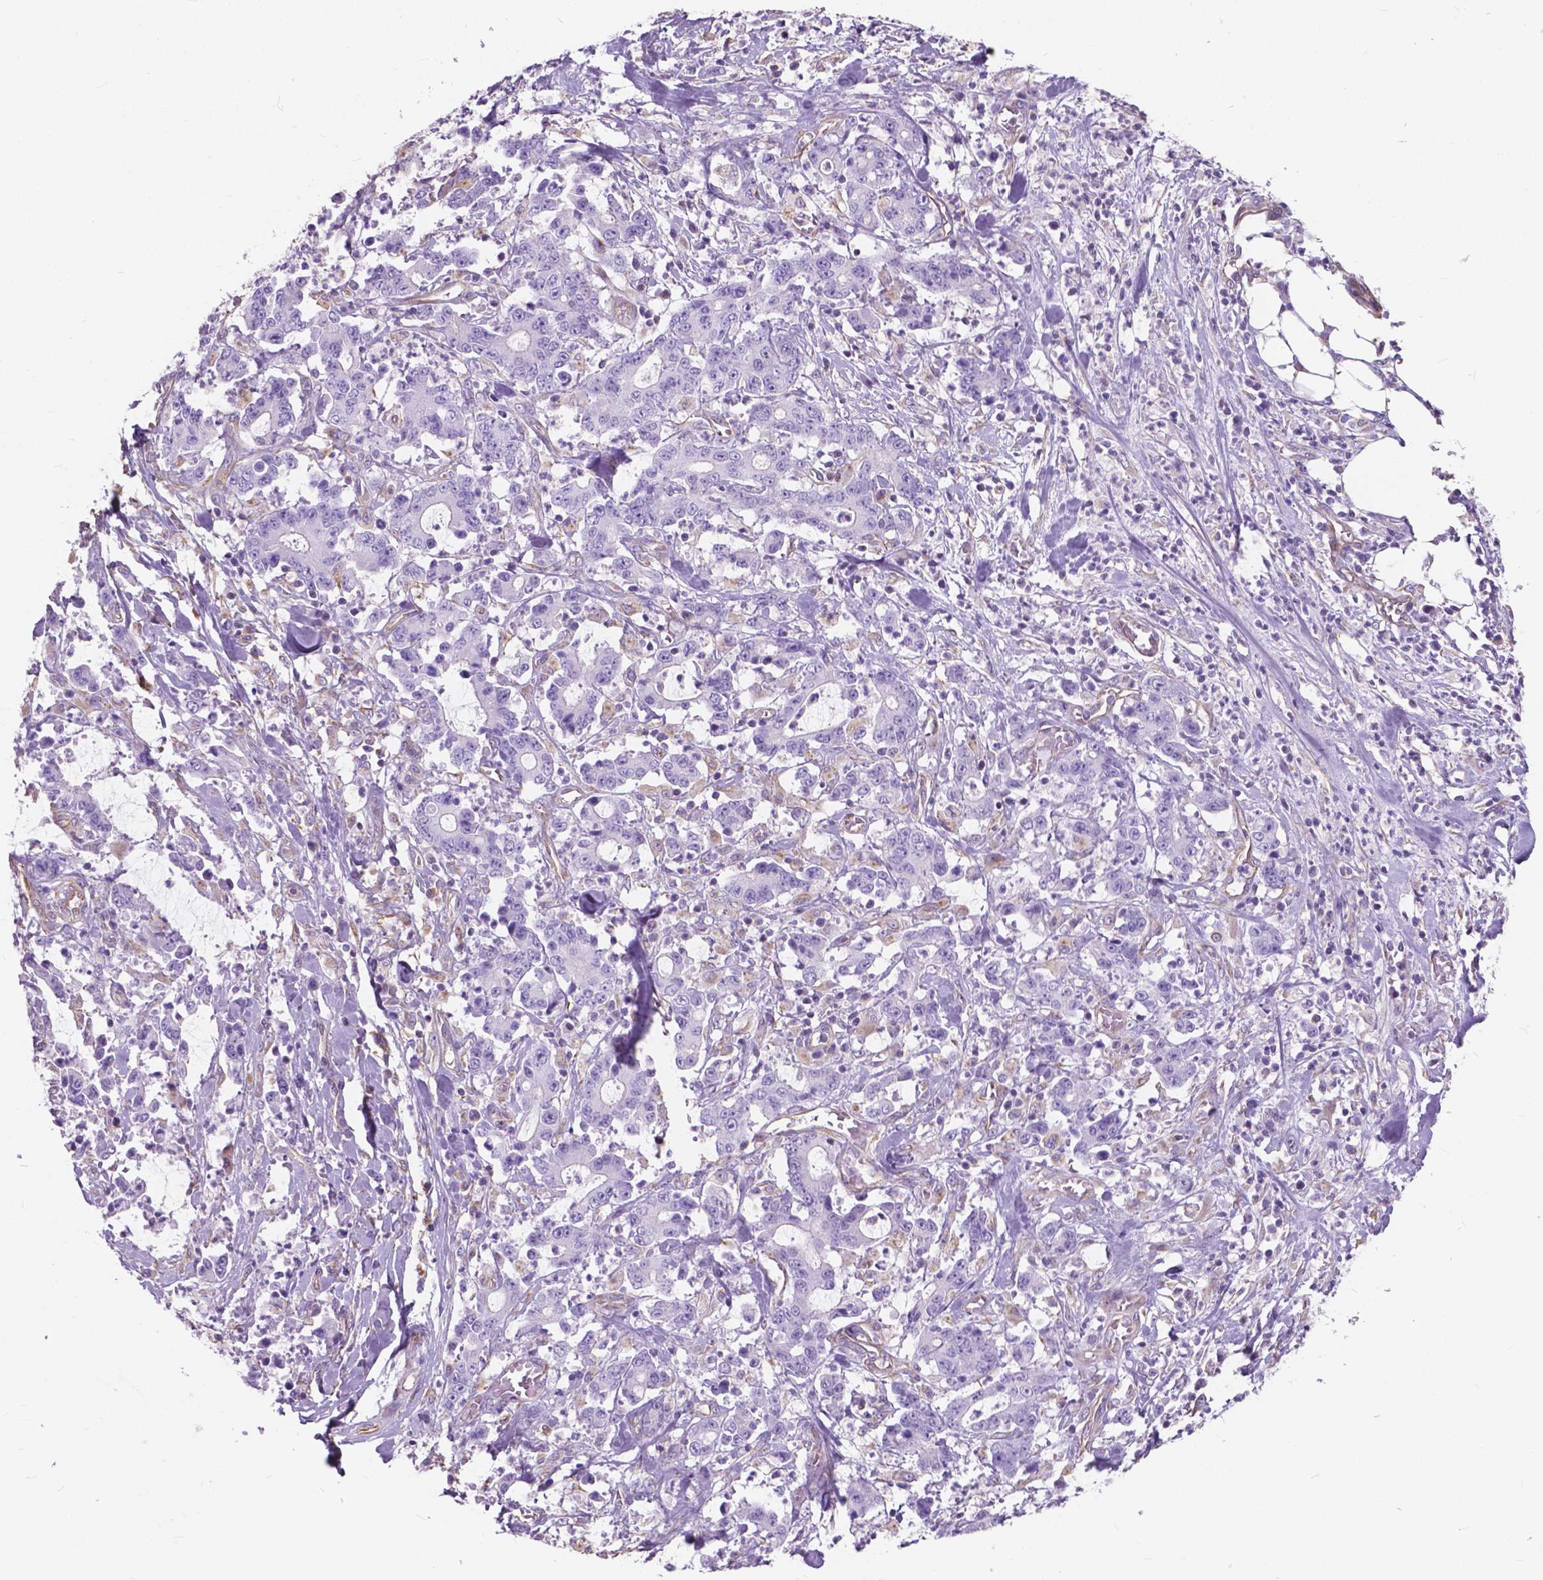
{"staining": {"intensity": "negative", "quantity": "none", "location": "none"}, "tissue": "stomach cancer", "cell_type": "Tumor cells", "image_type": "cancer", "snomed": [{"axis": "morphology", "description": "Adenocarcinoma, NOS"}, {"axis": "topography", "description": "Stomach, upper"}], "caption": "The micrograph displays no significant positivity in tumor cells of stomach cancer. Brightfield microscopy of immunohistochemistry (IHC) stained with DAB (brown) and hematoxylin (blue), captured at high magnification.", "gene": "AMOT", "patient": {"sex": "male", "age": 68}}